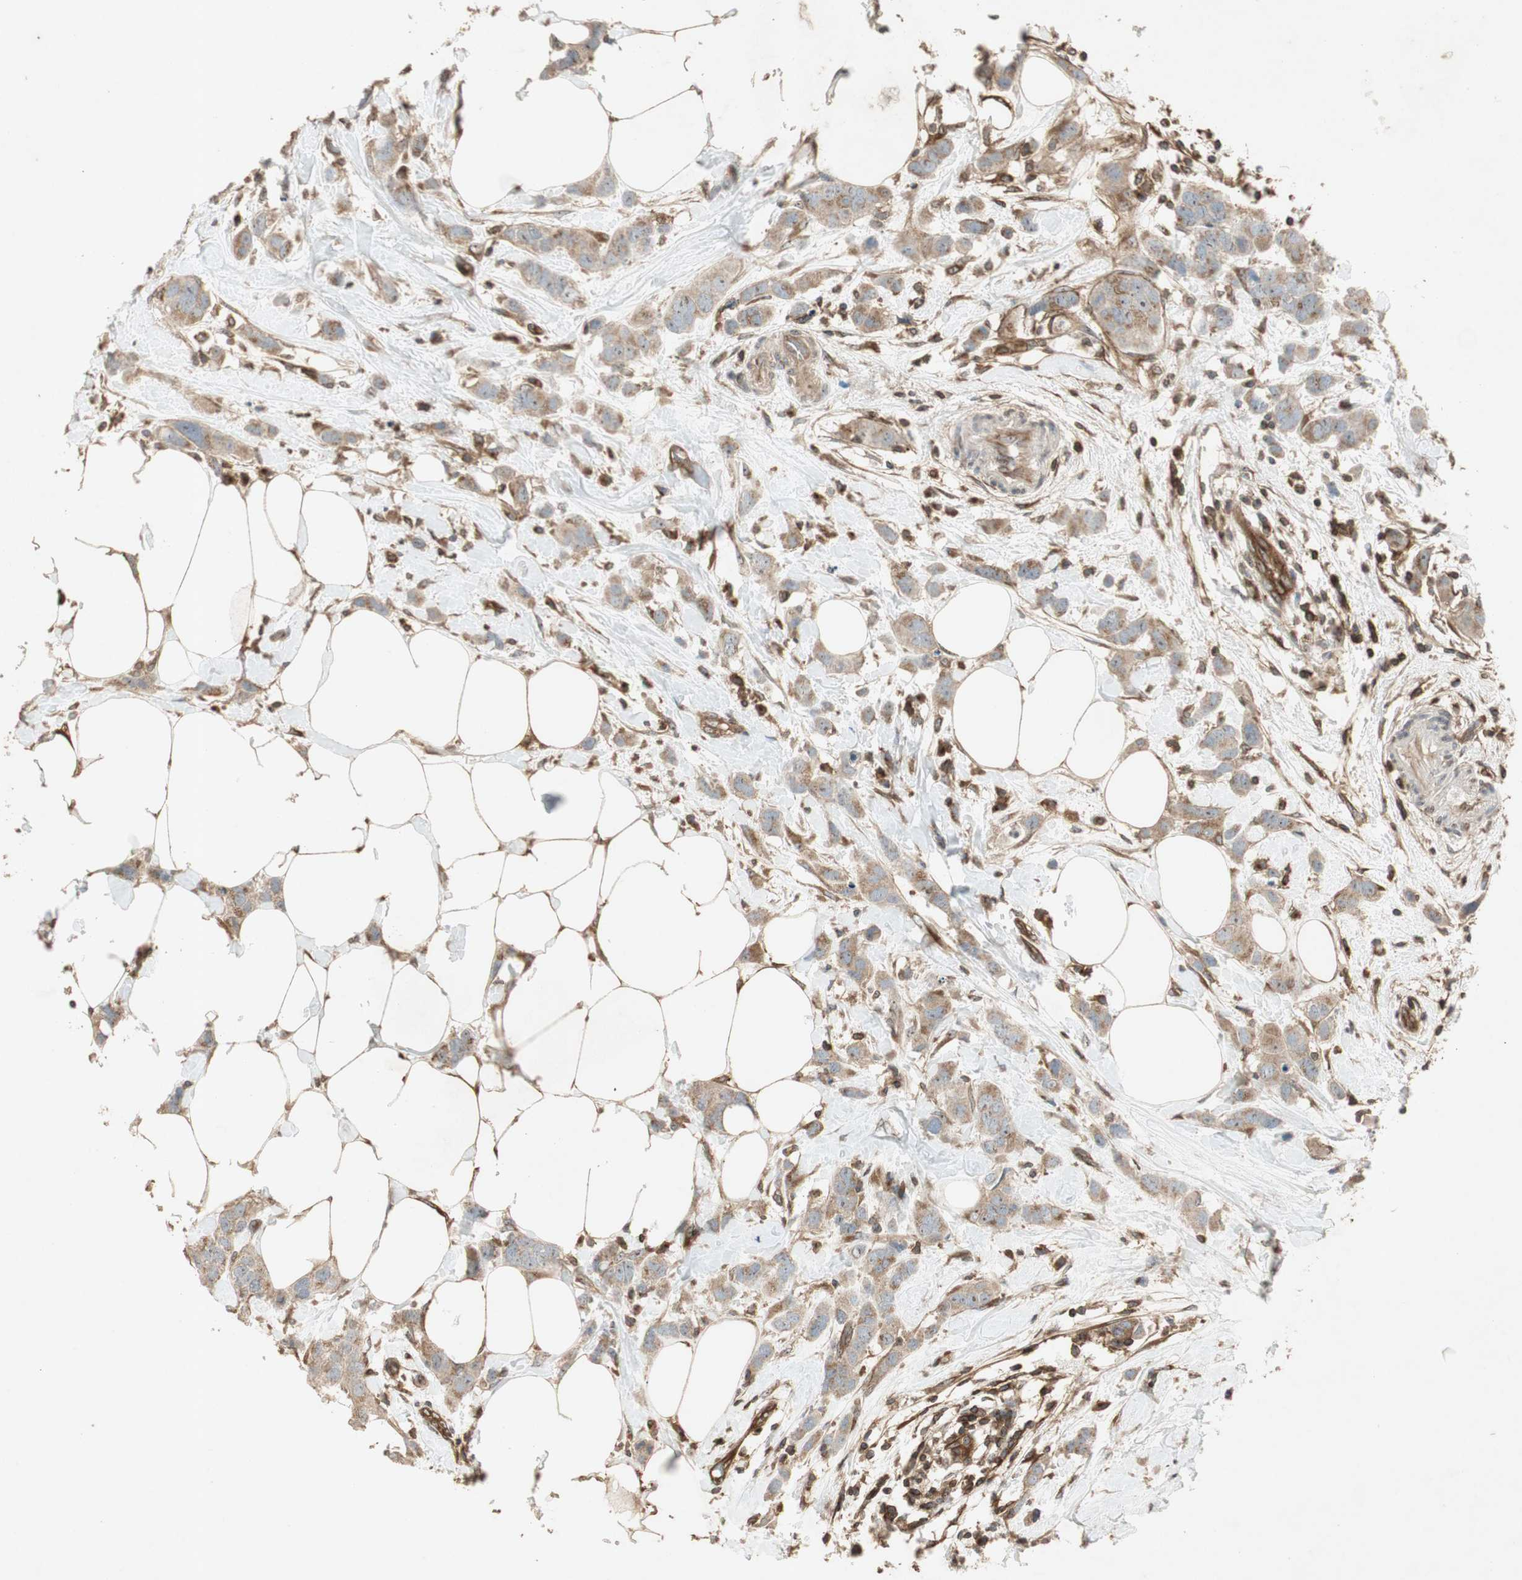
{"staining": {"intensity": "moderate", "quantity": ">75%", "location": "cytoplasmic/membranous"}, "tissue": "breast cancer", "cell_type": "Tumor cells", "image_type": "cancer", "snomed": [{"axis": "morphology", "description": "Normal tissue, NOS"}, {"axis": "morphology", "description": "Duct carcinoma"}, {"axis": "topography", "description": "Breast"}], "caption": "Human intraductal carcinoma (breast) stained with a protein marker shows moderate staining in tumor cells.", "gene": "BTN3A3", "patient": {"sex": "female", "age": 50}}